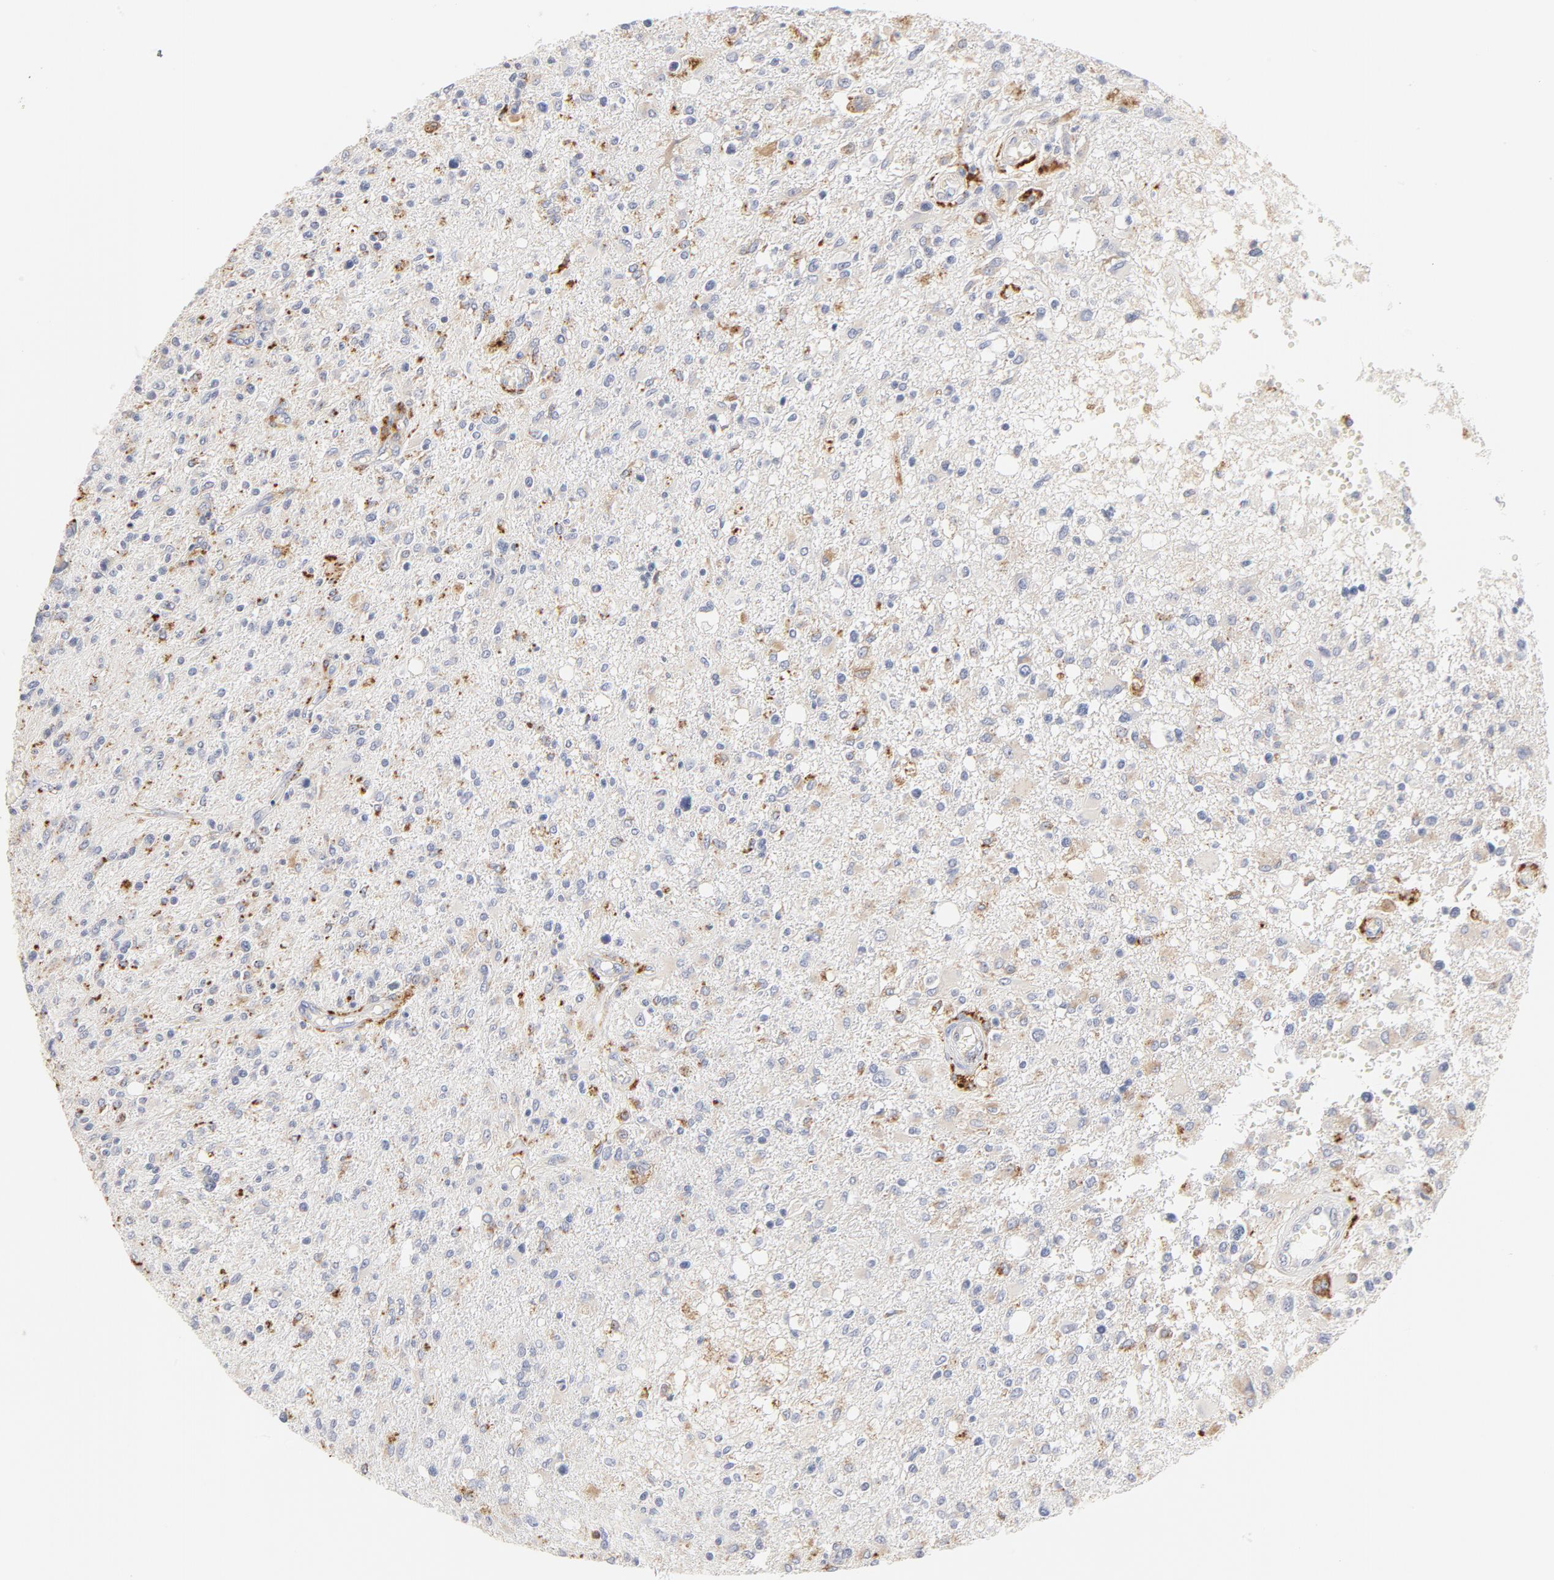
{"staining": {"intensity": "weak", "quantity": "<25%", "location": "cytoplasmic/membranous"}, "tissue": "glioma", "cell_type": "Tumor cells", "image_type": "cancer", "snomed": [{"axis": "morphology", "description": "Glioma, malignant, High grade"}, {"axis": "topography", "description": "Cerebral cortex"}], "caption": "This is an immunohistochemistry (IHC) histopathology image of malignant glioma (high-grade). There is no staining in tumor cells.", "gene": "CTSH", "patient": {"sex": "male", "age": 76}}